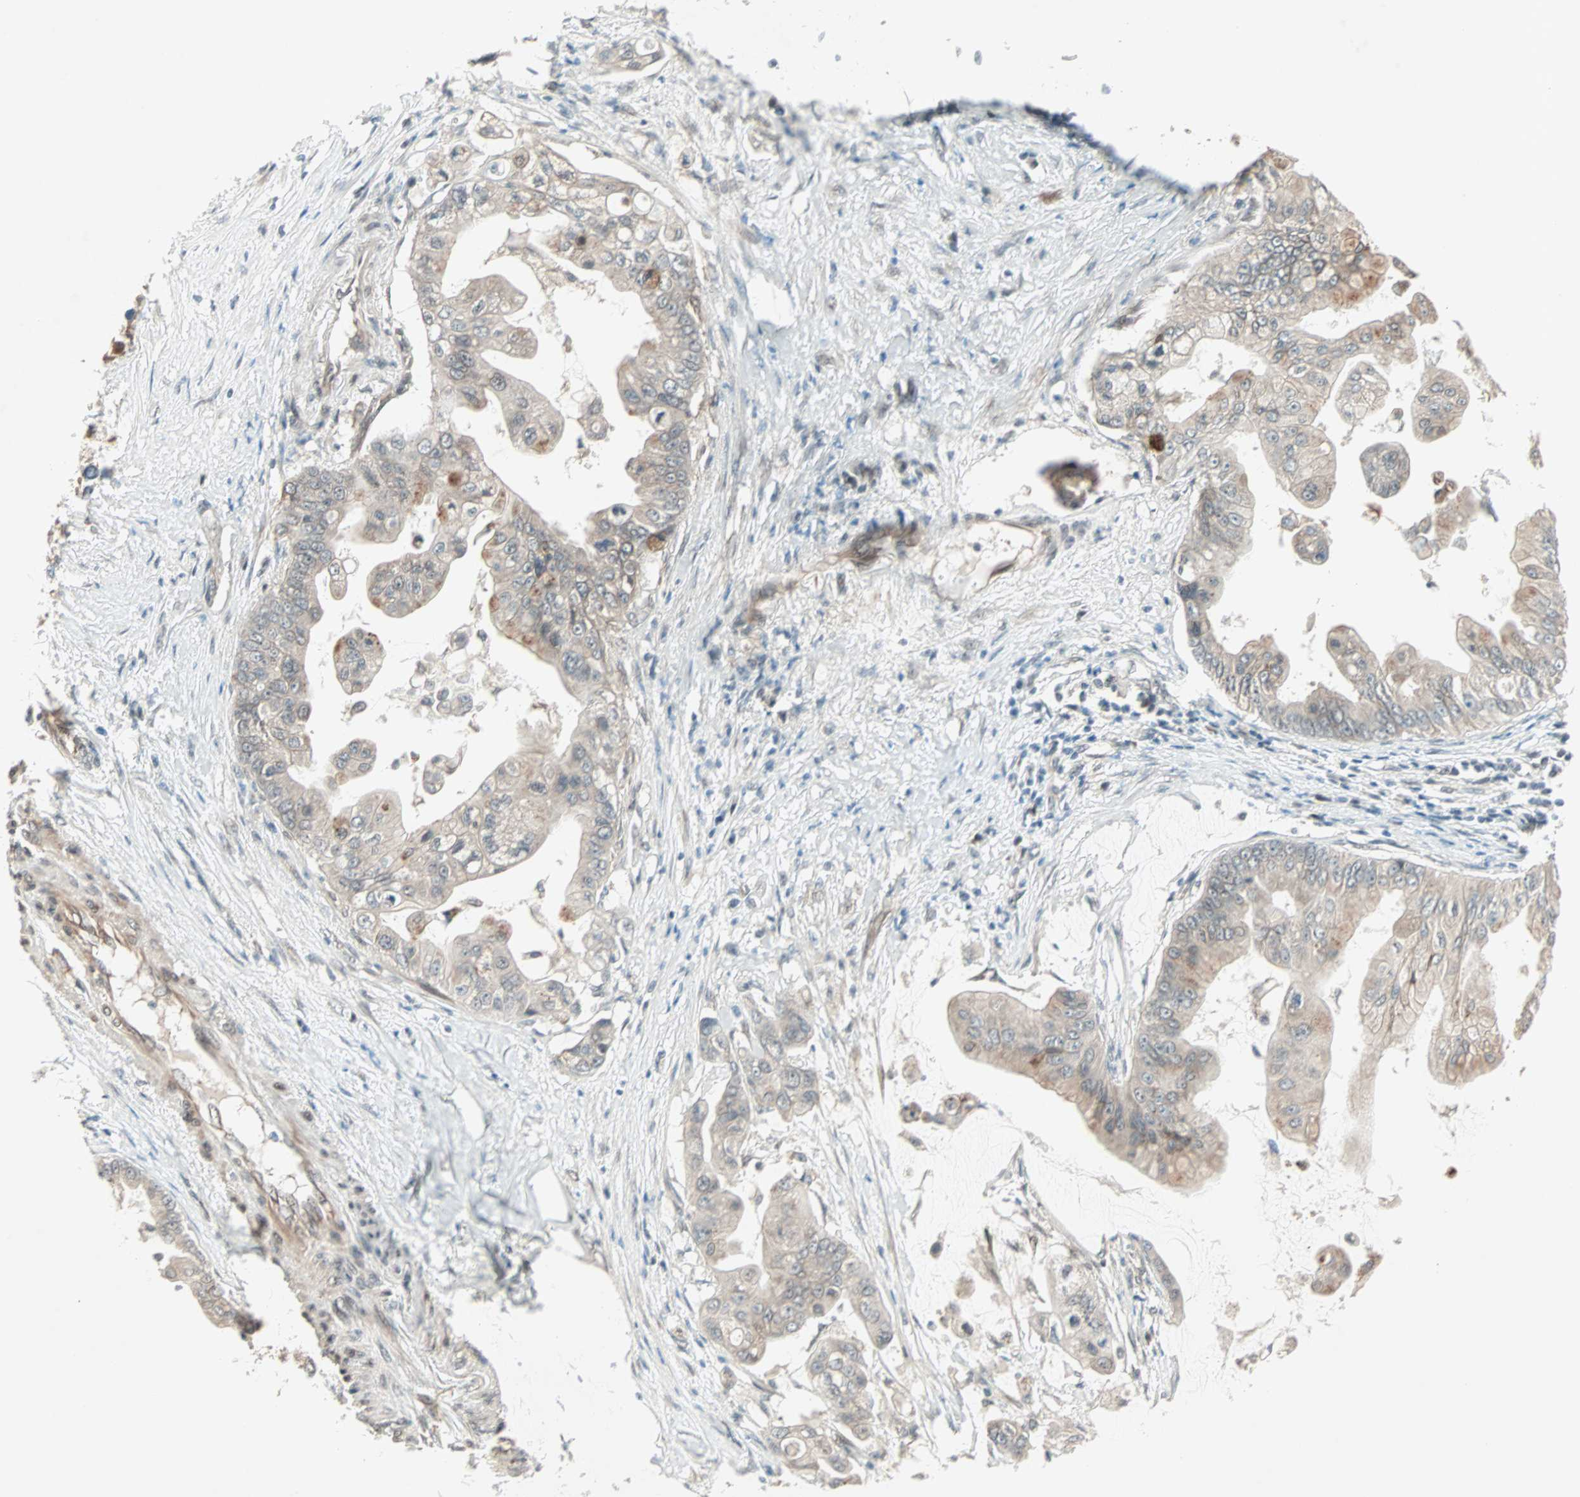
{"staining": {"intensity": "weak", "quantity": ">75%", "location": "cytoplasmic/membranous"}, "tissue": "pancreatic cancer", "cell_type": "Tumor cells", "image_type": "cancer", "snomed": [{"axis": "morphology", "description": "Adenocarcinoma, NOS"}, {"axis": "topography", "description": "Pancreas"}], "caption": "This photomicrograph shows pancreatic cancer (adenocarcinoma) stained with IHC to label a protein in brown. The cytoplasmic/membranous of tumor cells show weak positivity for the protein. Nuclei are counter-stained blue.", "gene": "PGBD1", "patient": {"sex": "female", "age": 75}}